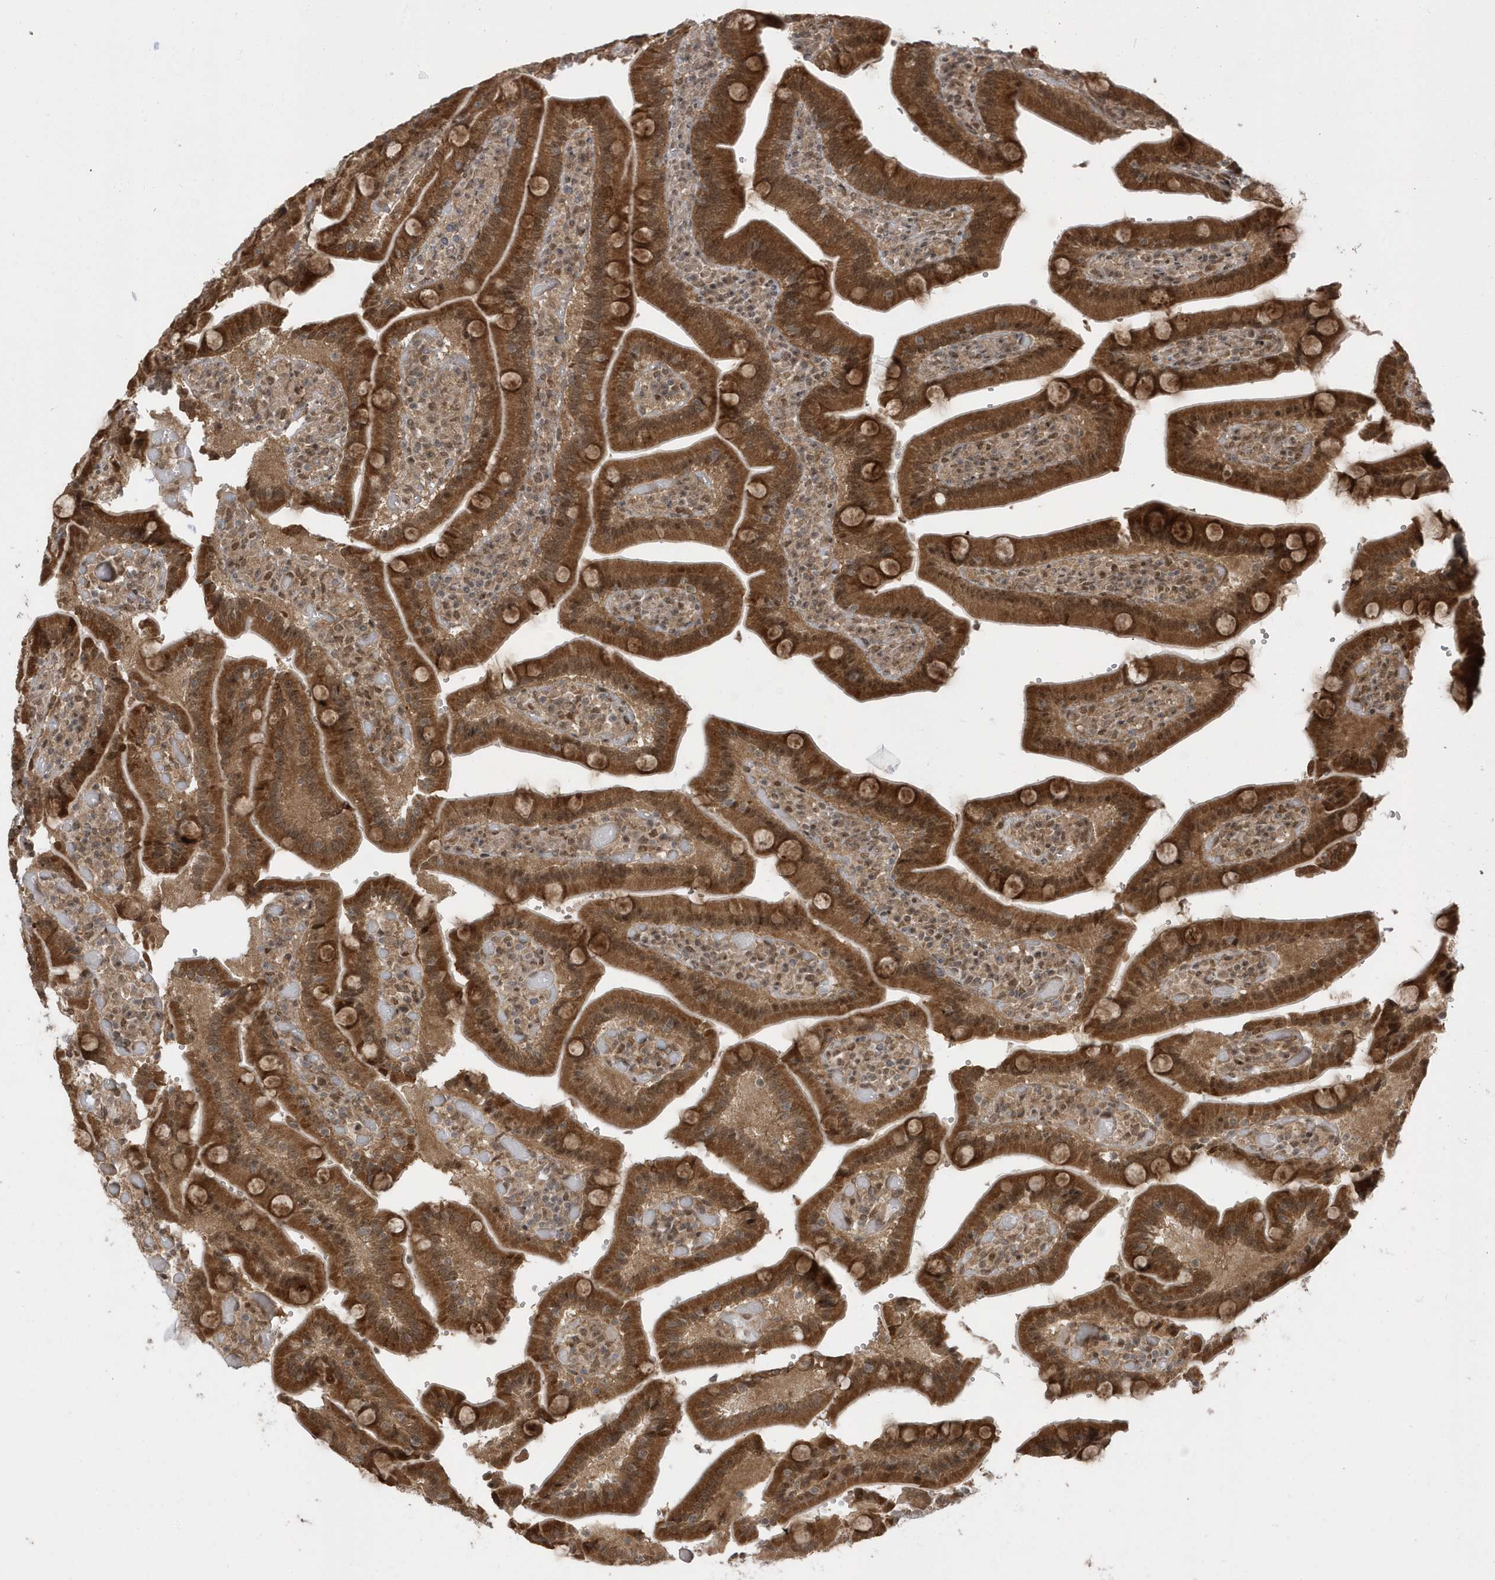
{"staining": {"intensity": "strong", "quantity": ">75%", "location": "cytoplasmic/membranous,nuclear"}, "tissue": "duodenum", "cell_type": "Glandular cells", "image_type": "normal", "snomed": [{"axis": "morphology", "description": "Normal tissue, NOS"}, {"axis": "topography", "description": "Duodenum"}], "caption": "Glandular cells exhibit strong cytoplasmic/membranous,nuclear positivity in about >75% of cells in benign duodenum.", "gene": "USP53", "patient": {"sex": "female", "age": 62}}